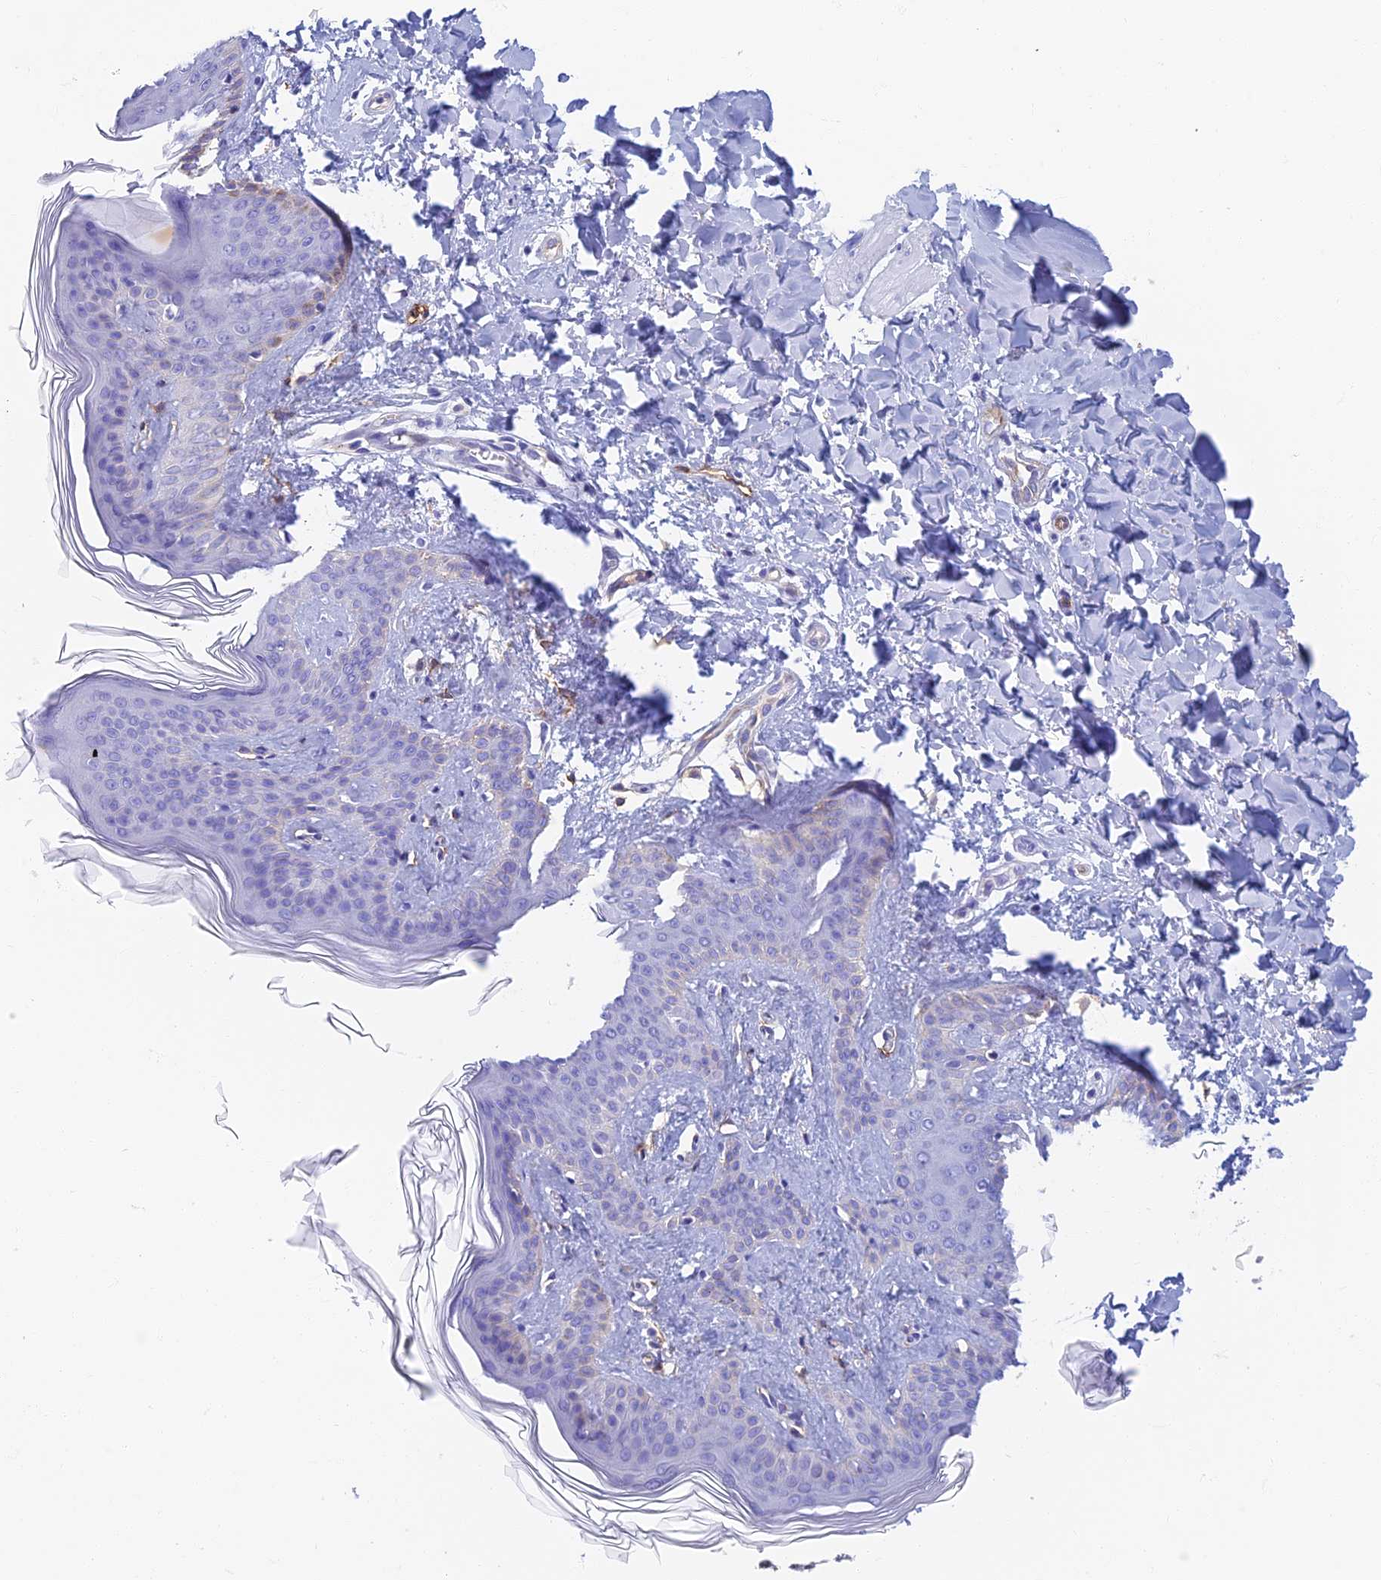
{"staining": {"intensity": "negative", "quantity": "none", "location": "none"}, "tissue": "skin", "cell_type": "Fibroblasts", "image_type": "normal", "snomed": [{"axis": "morphology", "description": "Normal tissue, NOS"}, {"axis": "topography", "description": "Skin"}], "caption": "A high-resolution histopathology image shows immunohistochemistry staining of unremarkable skin, which exhibits no significant expression in fibroblasts.", "gene": "ETFRF1", "patient": {"sex": "female", "age": 17}}